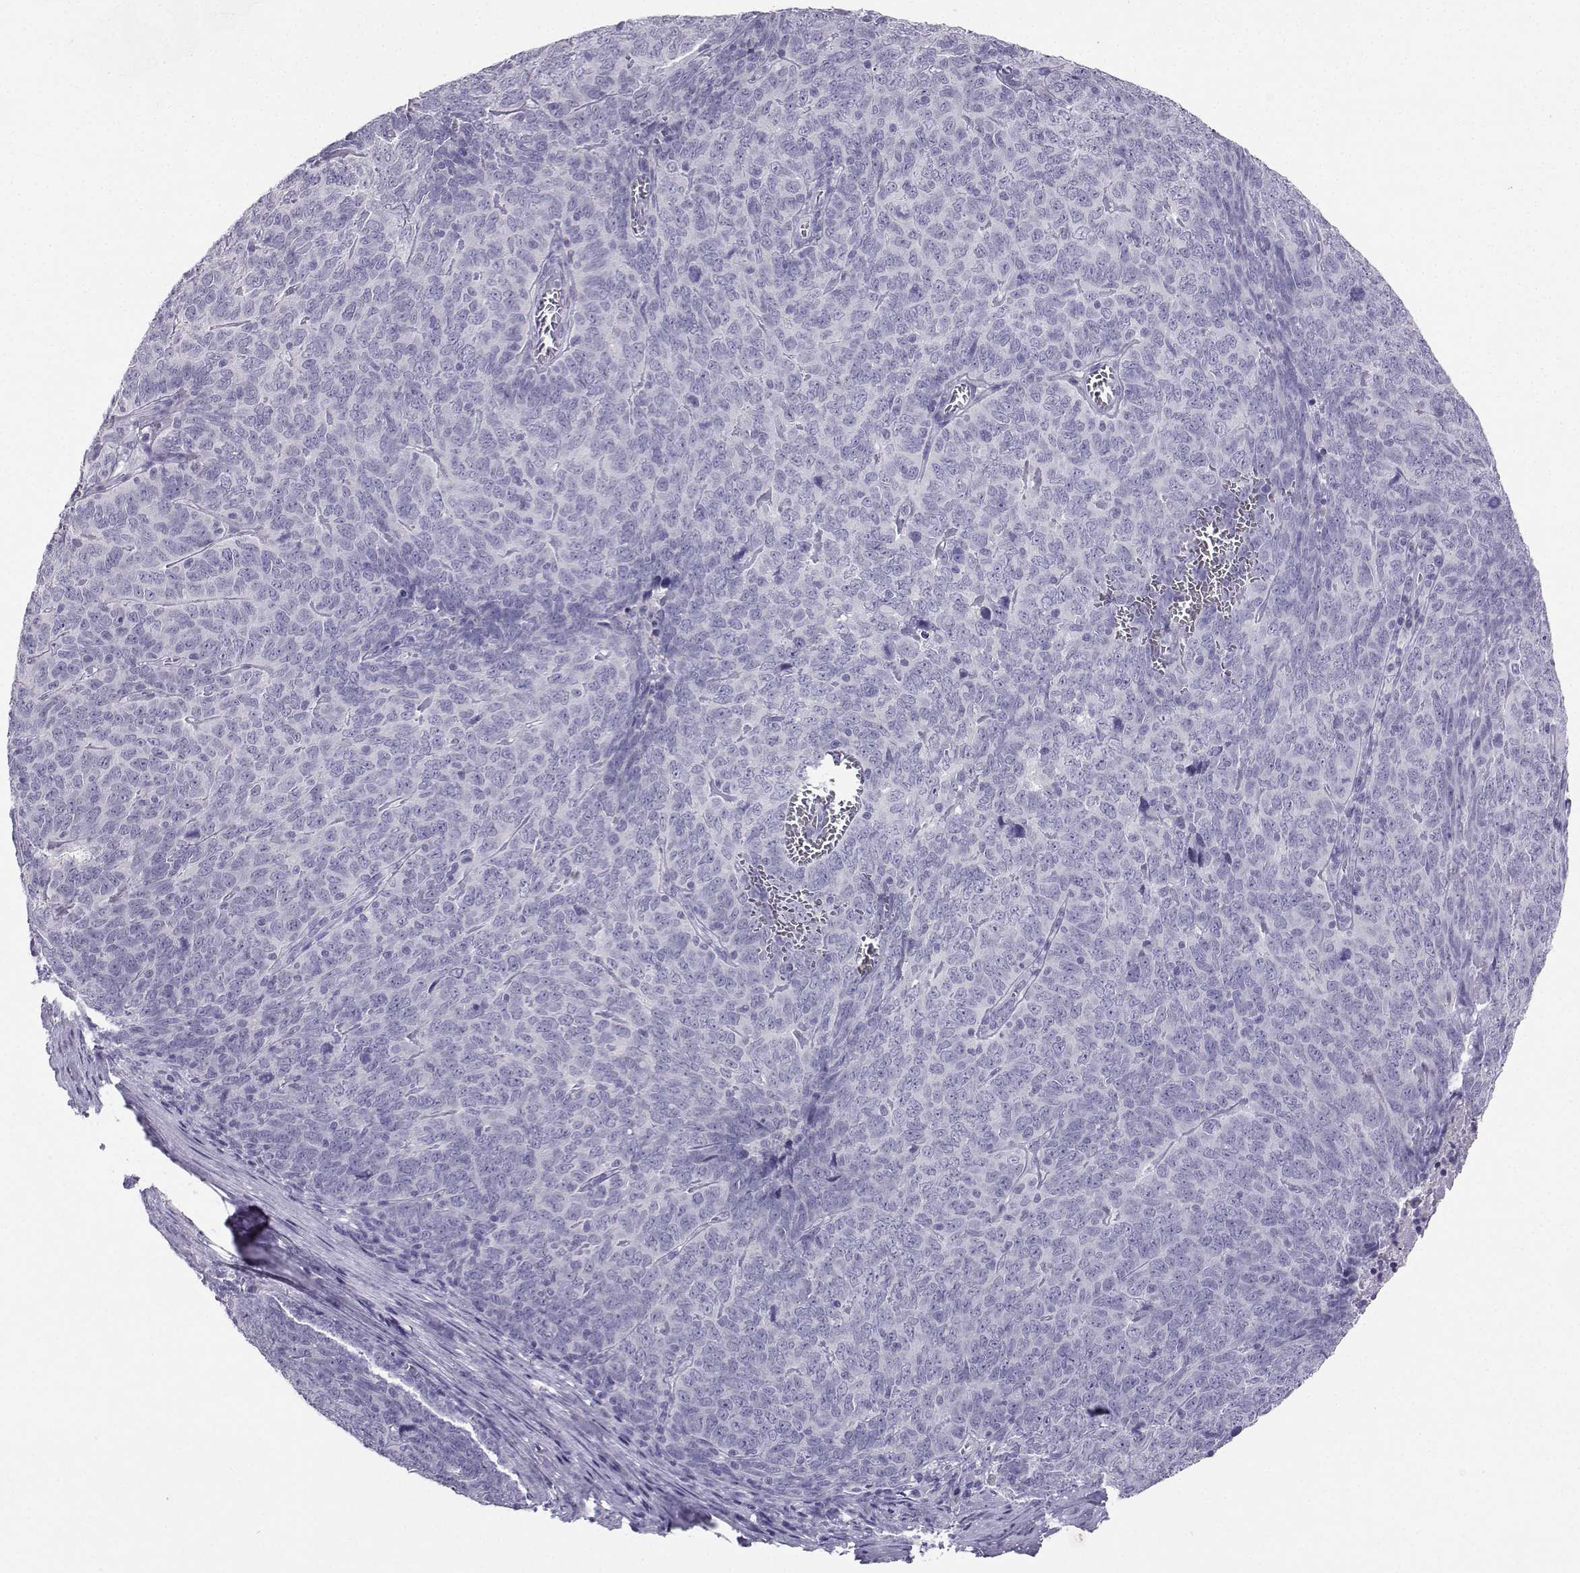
{"staining": {"intensity": "negative", "quantity": "none", "location": "none"}, "tissue": "skin cancer", "cell_type": "Tumor cells", "image_type": "cancer", "snomed": [{"axis": "morphology", "description": "Squamous cell carcinoma, NOS"}, {"axis": "topography", "description": "Skin"}, {"axis": "topography", "description": "Anal"}], "caption": "There is no significant staining in tumor cells of skin squamous cell carcinoma.", "gene": "GRIK4", "patient": {"sex": "female", "age": 51}}